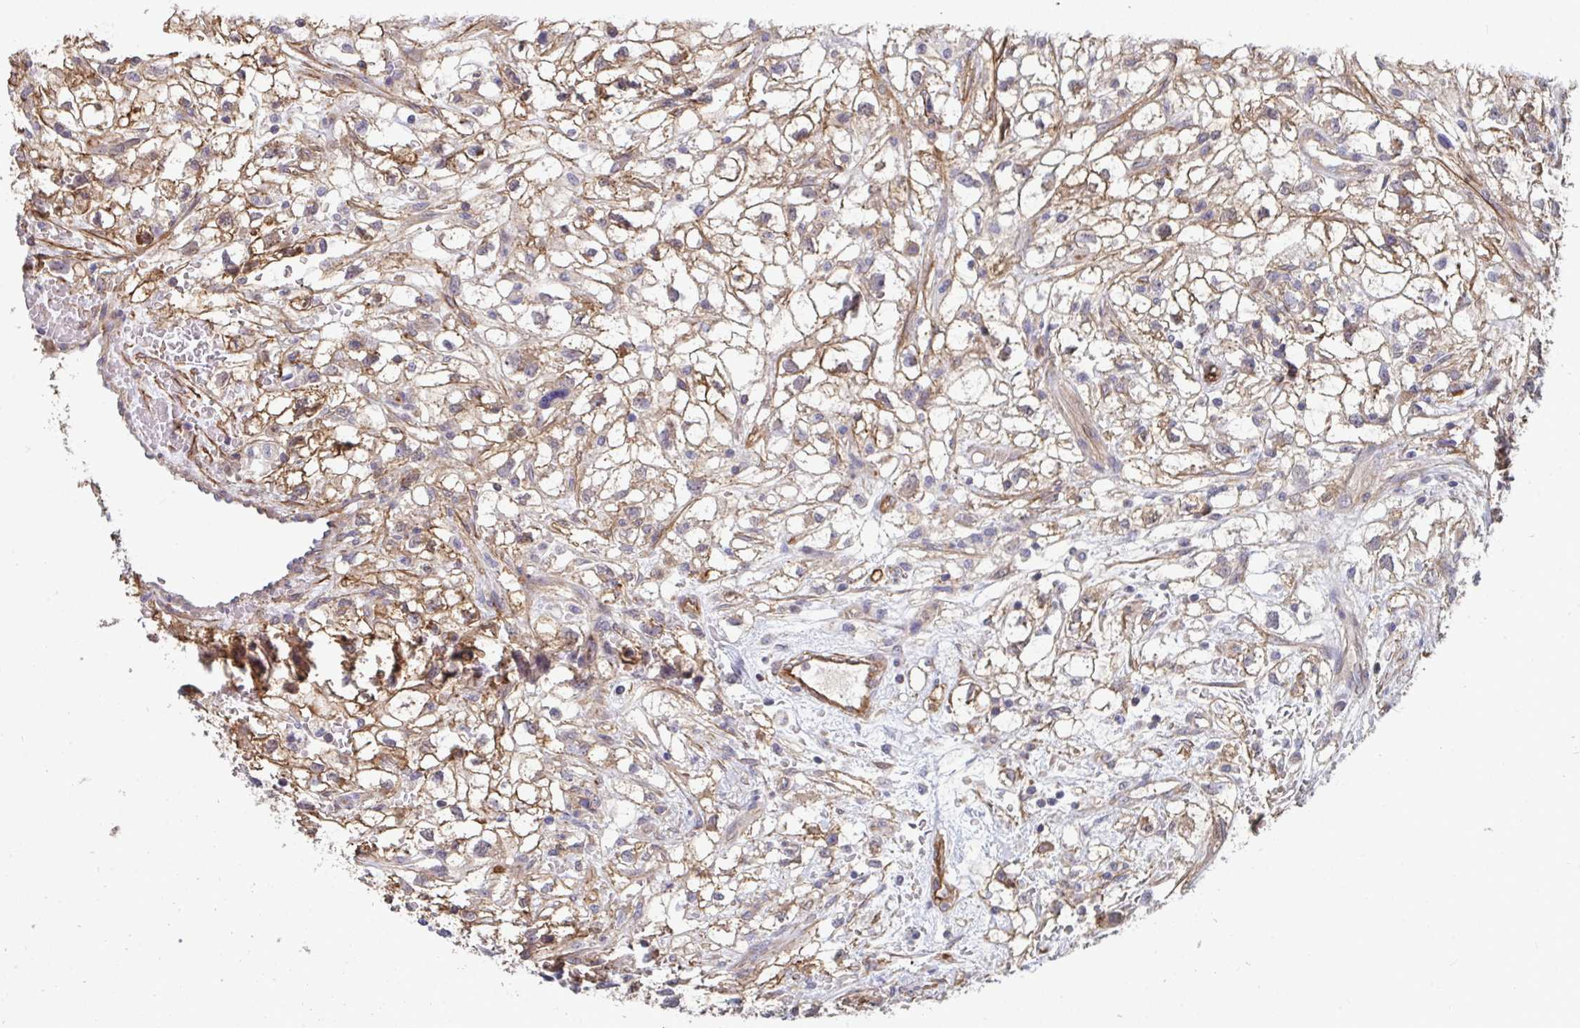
{"staining": {"intensity": "weak", "quantity": ">75%", "location": "cytoplasmic/membranous"}, "tissue": "renal cancer", "cell_type": "Tumor cells", "image_type": "cancer", "snomed": [{"axis": "morphology", "description": "Adenocarcinoma, NOS"}, {"axis": "topography", "description": "Kidney"}], "caption": "Protein analysis of renal cancer (adenocarcinoma) tissue displays weak cytoplasmic/membranous positivity in about >75% of tumor cells.", "gene": "ISCU", "patient": {"sex": "male", "age": 59}}